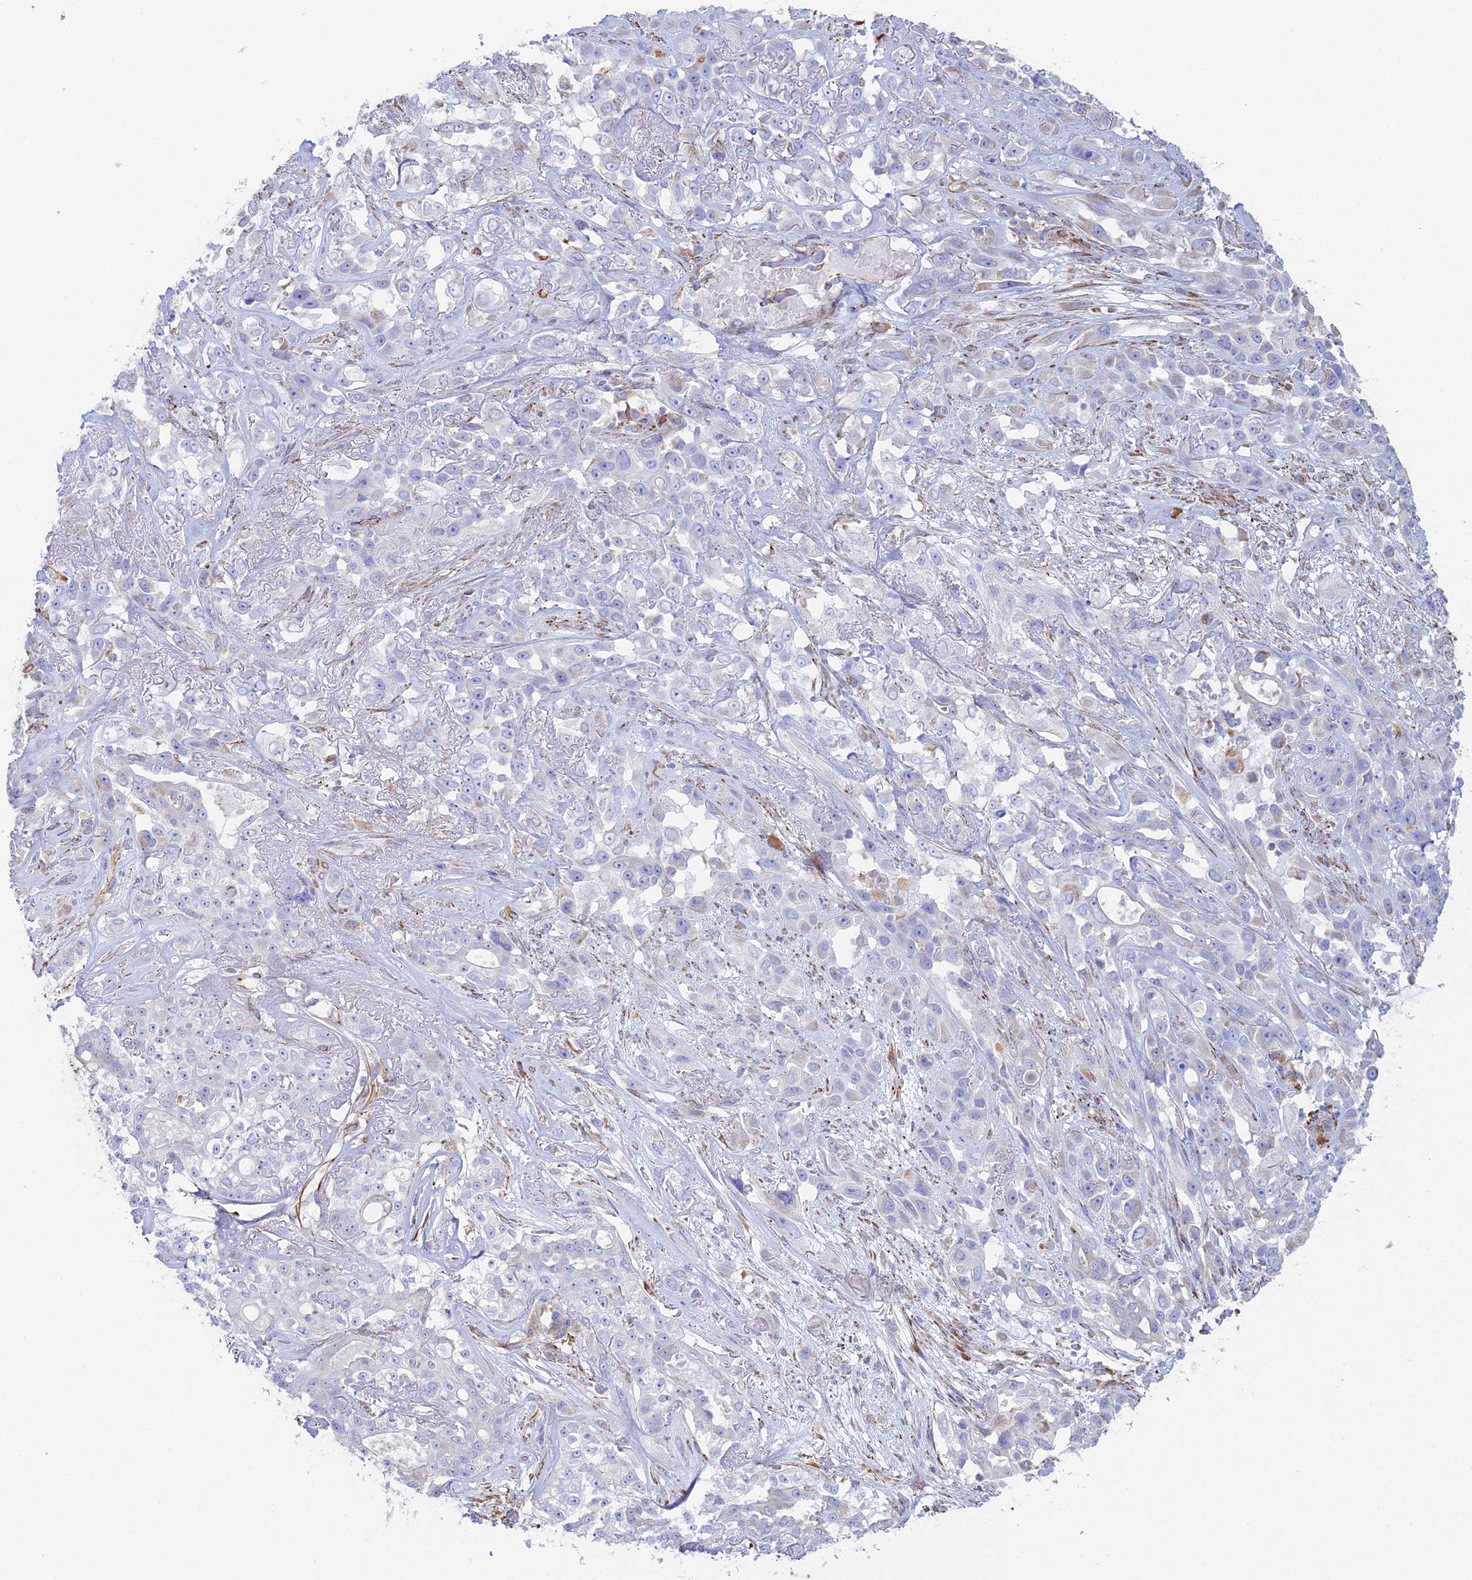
{"staining": {"intensity": "negative", "quantity": "none", "location": "none"}, "tissue": "lung cancer", "cell_type": "Tumor cells", "image_type": "cancer", "snomed": [{"axis": "morphology", "description": "Squamous cell carcinoma, NOS"}, {"axis": "topography", "description": "Lung"}], "caption": "This is an IHC histopathology image of lung cancer (squamous cell carcinoma). There is no expression in tumor cells.", "gene": "CLVS2", "patient": {"sex": "female", "age": 70}}